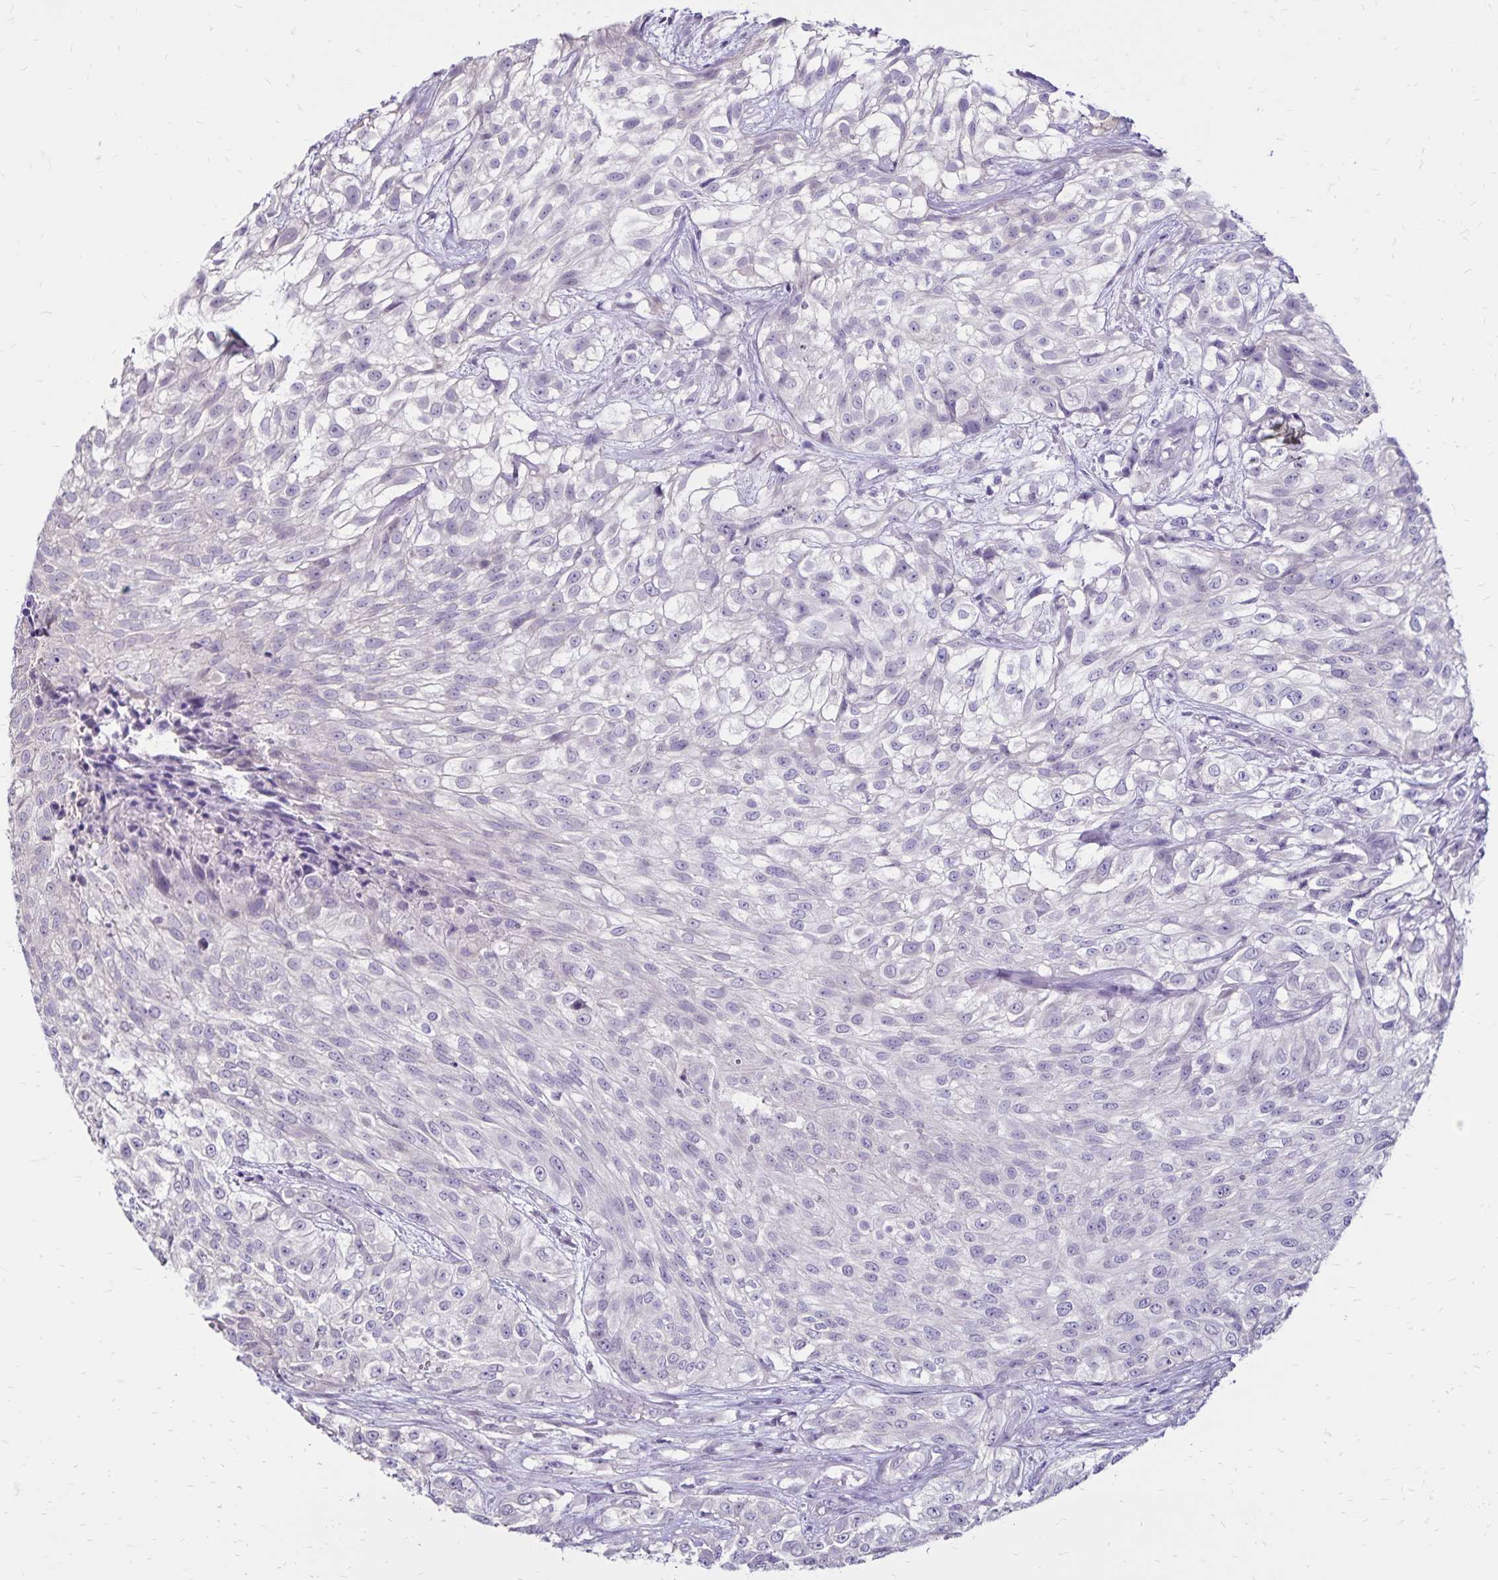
{"staining": {"intensity": "negative", "quantity": "none", "location": "none"}, "tissue": "urothelial cancer", "cell_type": "Tumor cells", "image_type": "cancer", "snomed": [{"axis": "morphology", "description": "Urothelial carcinoma, High grade"}, {"axis": "topography", "description": "Urinary bladder"}], "caption": "This is a micrograph of IHC staining of urothelial cancer, which shows no positivity in tumor cells. (Stains: DAB (3,3'-diaminobenzidine) immunohistochemistry with hematoxylin counter stain, Microscopy: brightfield microscopy at high magnification).", "gene": "SH3GL3", "patient": {"sex": "male", "age": 56}}